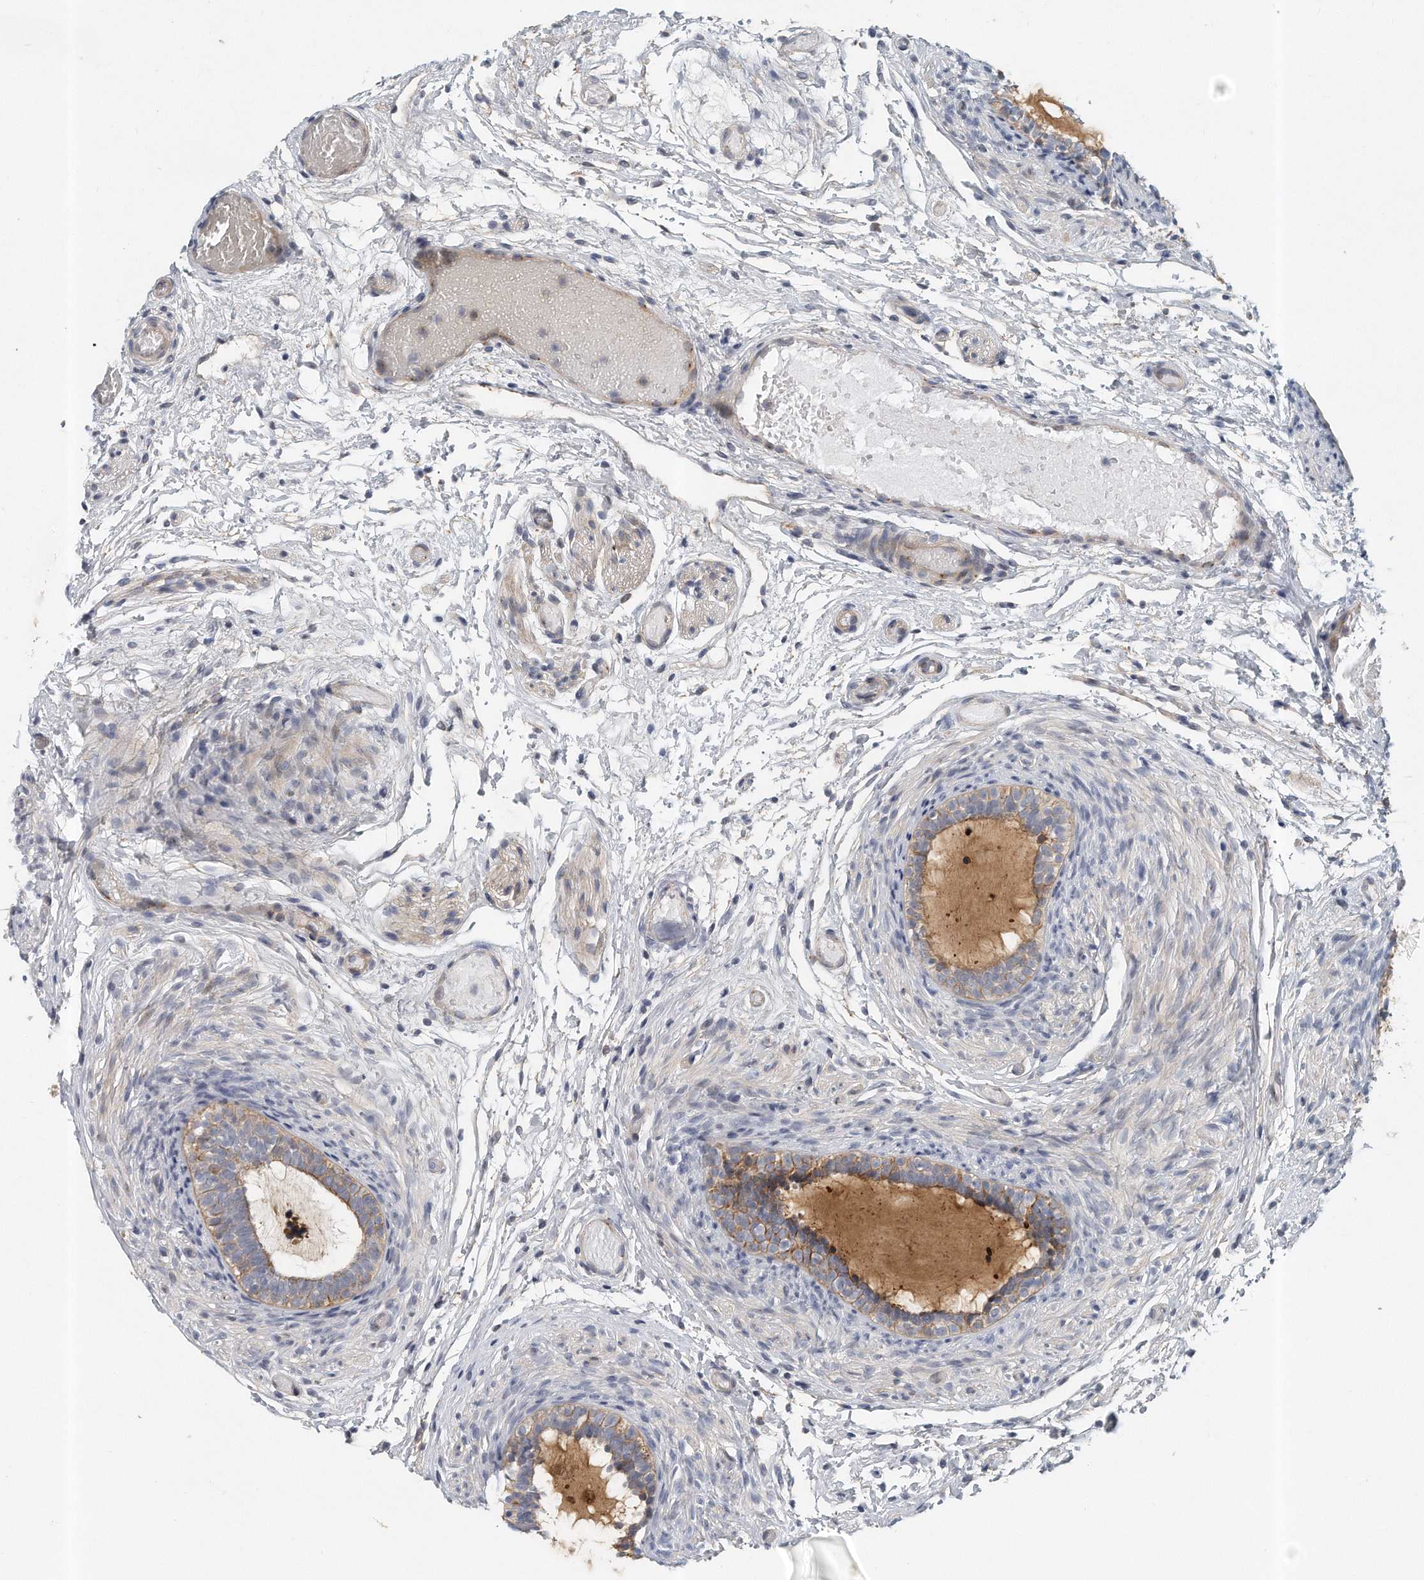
{"staining": {"intensity": "moderate", "quantity": "25%-75%", "location": "cytoplasmic/membranous"}, "tissue": "epididymis", "cell_type": "Glandular cells", "image_type": "normal", "snomed": [{"axis": "morphology", "description": "Normal tissue, NOS"}, {"axis": "topography", "description": "Epididymis"}], "caption": "IHC of unremarkable epididymis exhibits medium levels of moderate cytoplasmic/membranous positivity in approximately 25%-75% of glandular cells.", "gene": "PCDH8", "patient": {"sex": "male", "age": 5}}